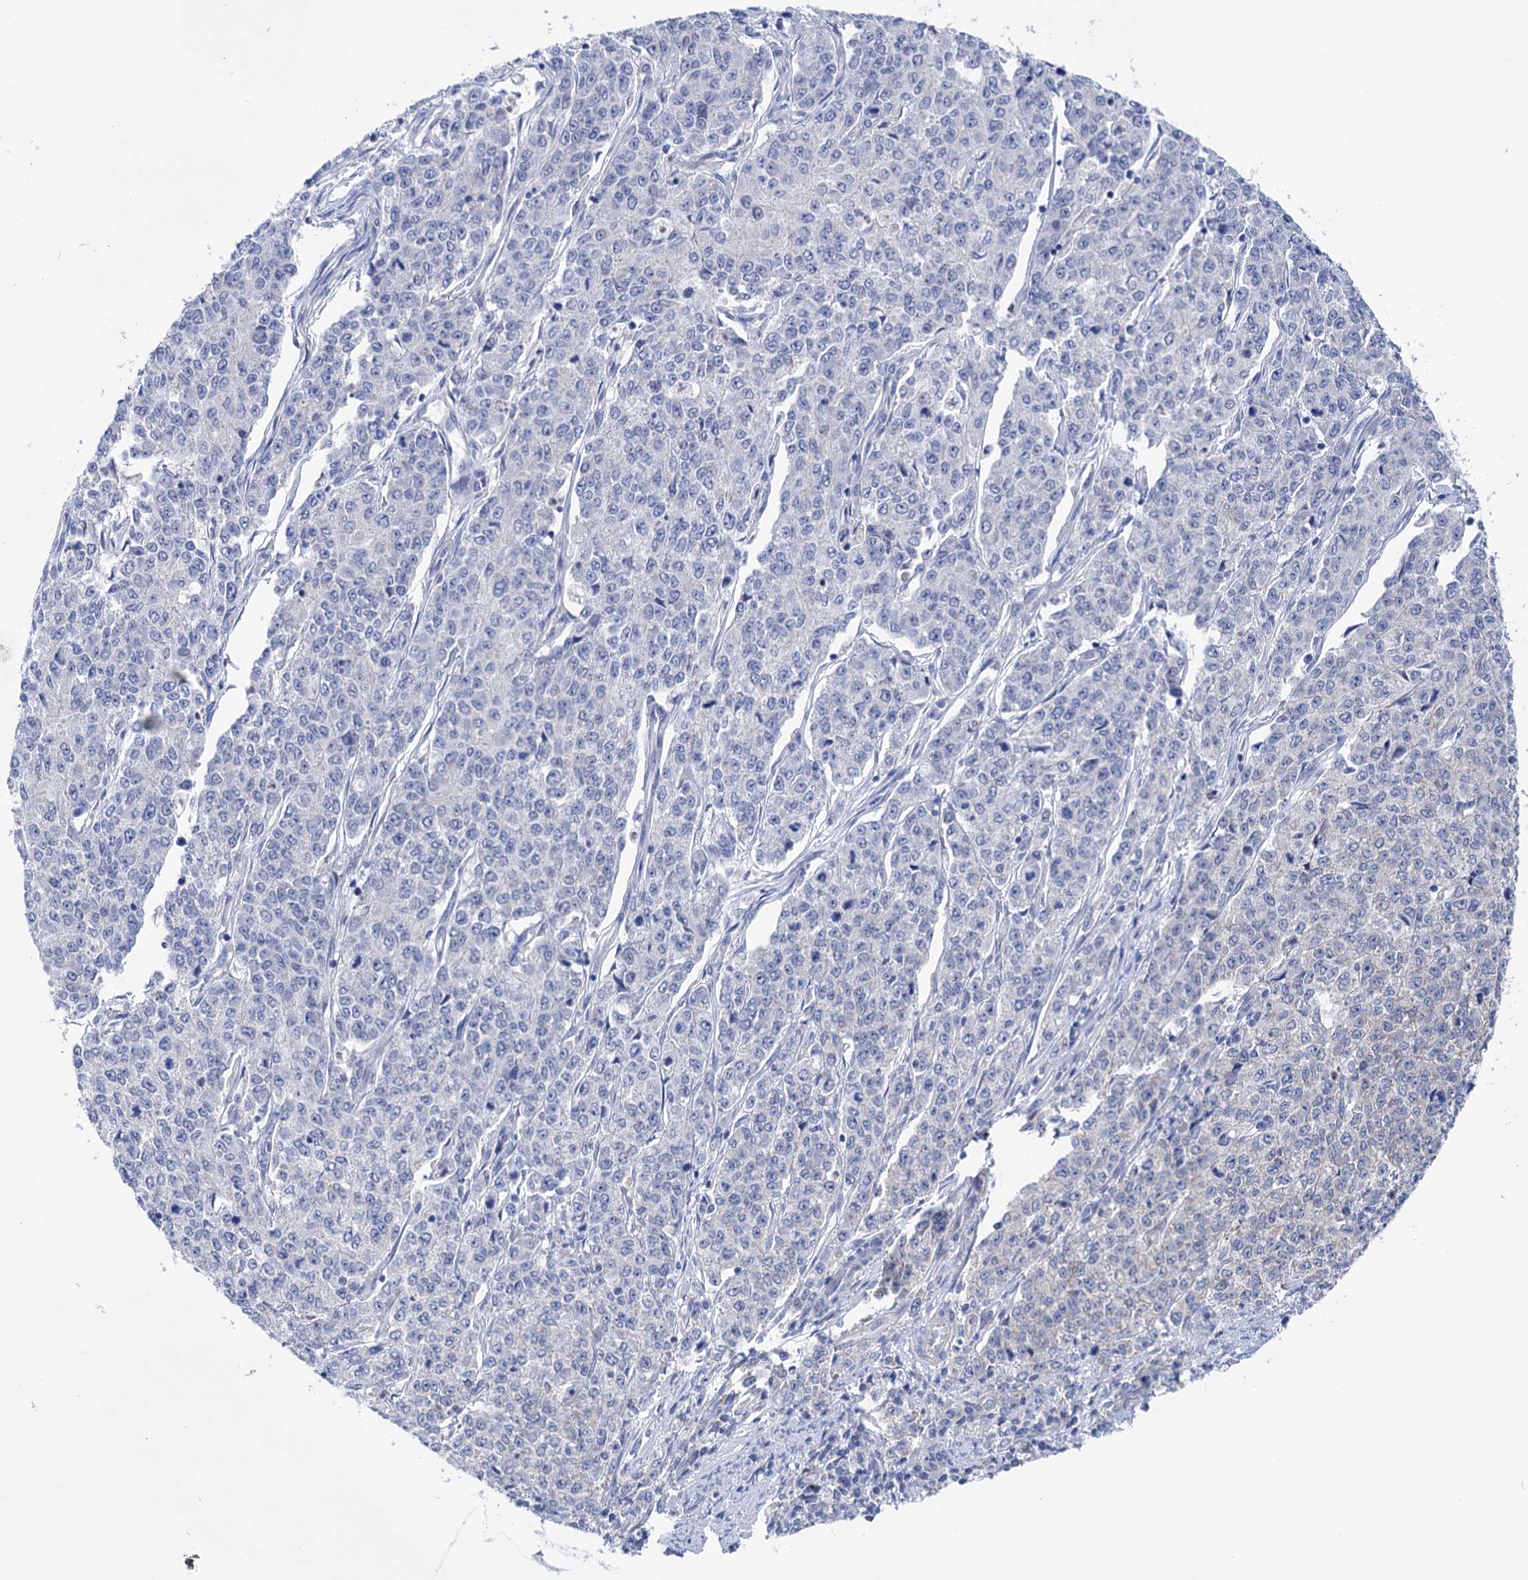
{"staining": {"intensity": "negative", "quantity": "none", "location": "none"}, "tissue": "endometrial cancer", "cell_type": "Tumor cells", "image_type": "cancer", "snomed": [{"axis": "morphology", "description": "Adenocarcinoma, NOS"}, {"axis": "topography", "description": "Endometrium"}], "caption": "Endometrial cancer (adenocarcinoma) was stained to show a protein in brown. There is no significant expression in tumor cells.", "gene": "SUCLA2", "patient": {"sex": "female", "age": 50}}